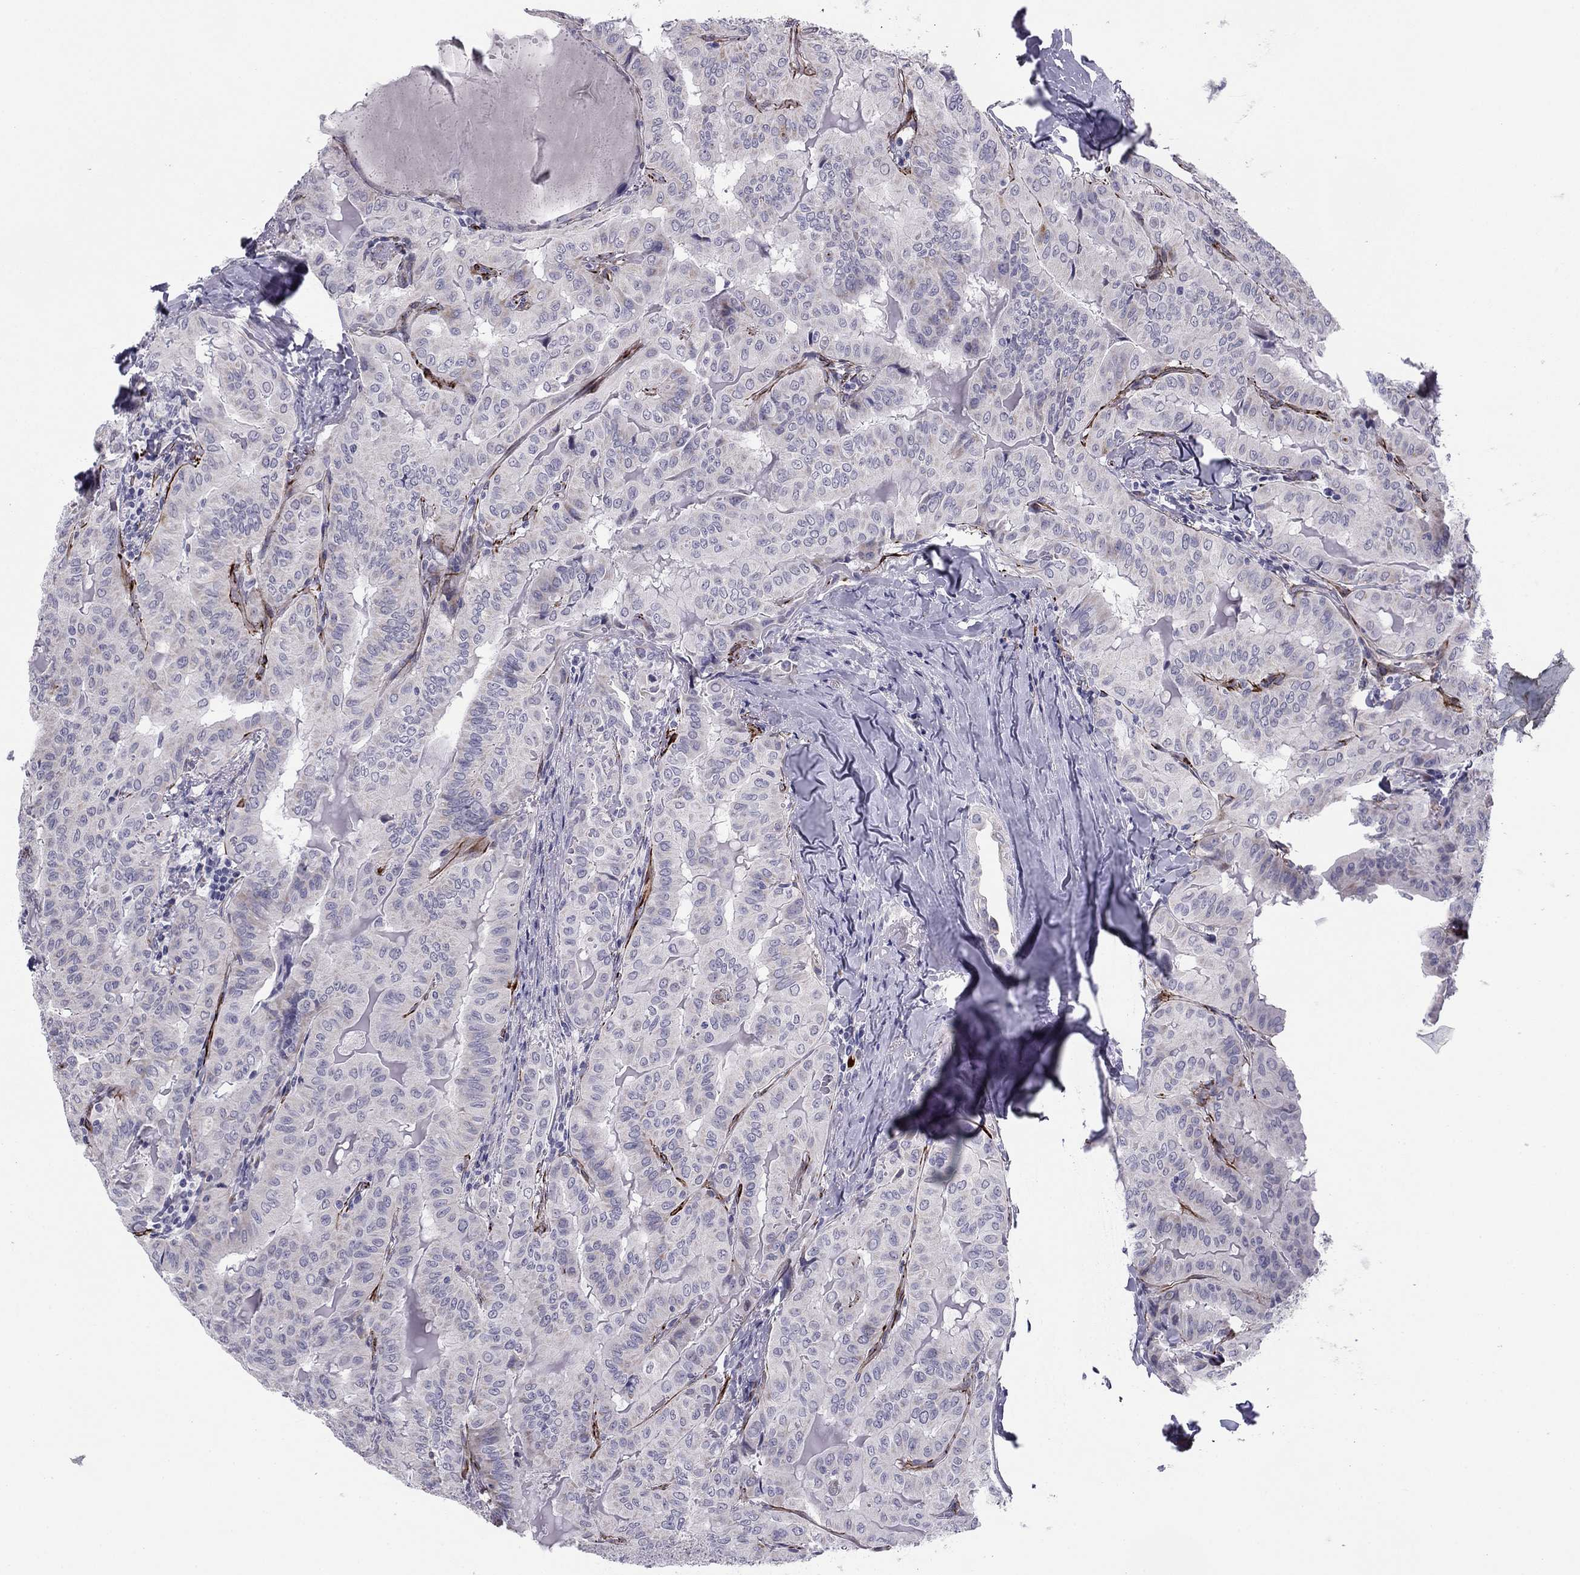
{"staining": {"intensity": "negative", "quantity": "none", "location": "none"}, "tissue": "thyroid cancer", "cell_type": "Tumor cells", "image_type": "cancer", "snomed": [{"axis": "morphology", "description": "Papillary adenocarcinoma, NOS"}, {"axis": "topography", "description": "Thyroid gland"}], "caption": "High power microscopy image of an immunohistochemistry histopathology image of thyroid cancer (papillary adenocarcinoma), revealing no significant positivity in tumor cells.", "gene": "ANKS4B", "patient": {"sex": "female", "age": 68}}